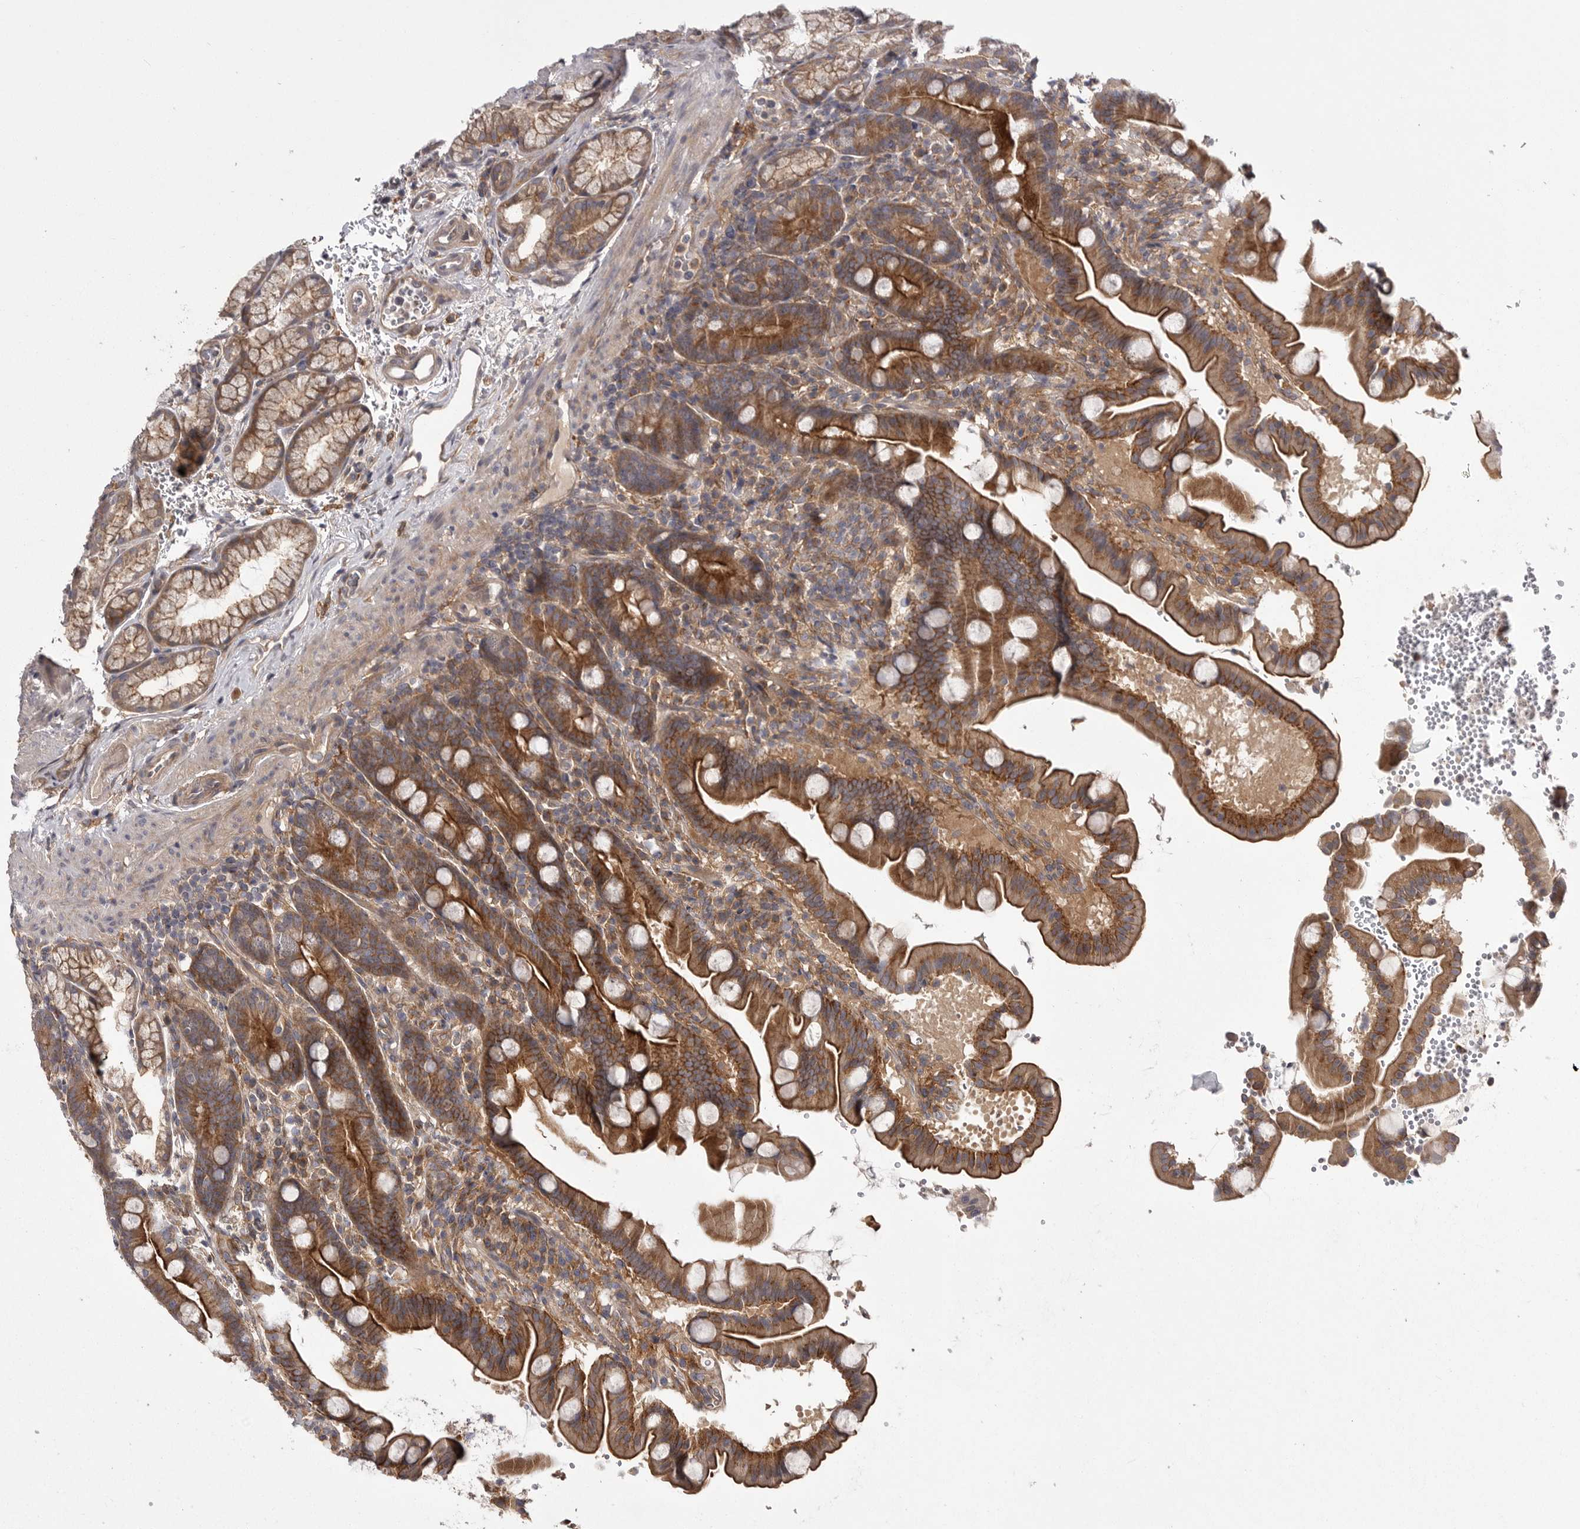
{"staining": {"intensity": "moderate", "quantity": ">75%", "location": "cytoplasmic/membranous"}, "tissue": "duodenum", "cell_type": "Glandular cells", "image_type": "normal", "snomed": [{"axis": "morphology", "description": "Normal tissue, NOS"}, {"axis": "topography", "description": "Duodenum"}], "caption": "A high-resolution histopathology image shows immunohistochemistry staining of benign duodenum, which displays moderate cytoplasmic/membranous positivity in approximately >75% of glandular cells. The protein of interest is stained brown, and the nuclei are stained in blue (DAB IHC with brightfield microscopy, high magnification).", "gene": "OSBPL9", "patient": {"sex": "male", "age": 54}}